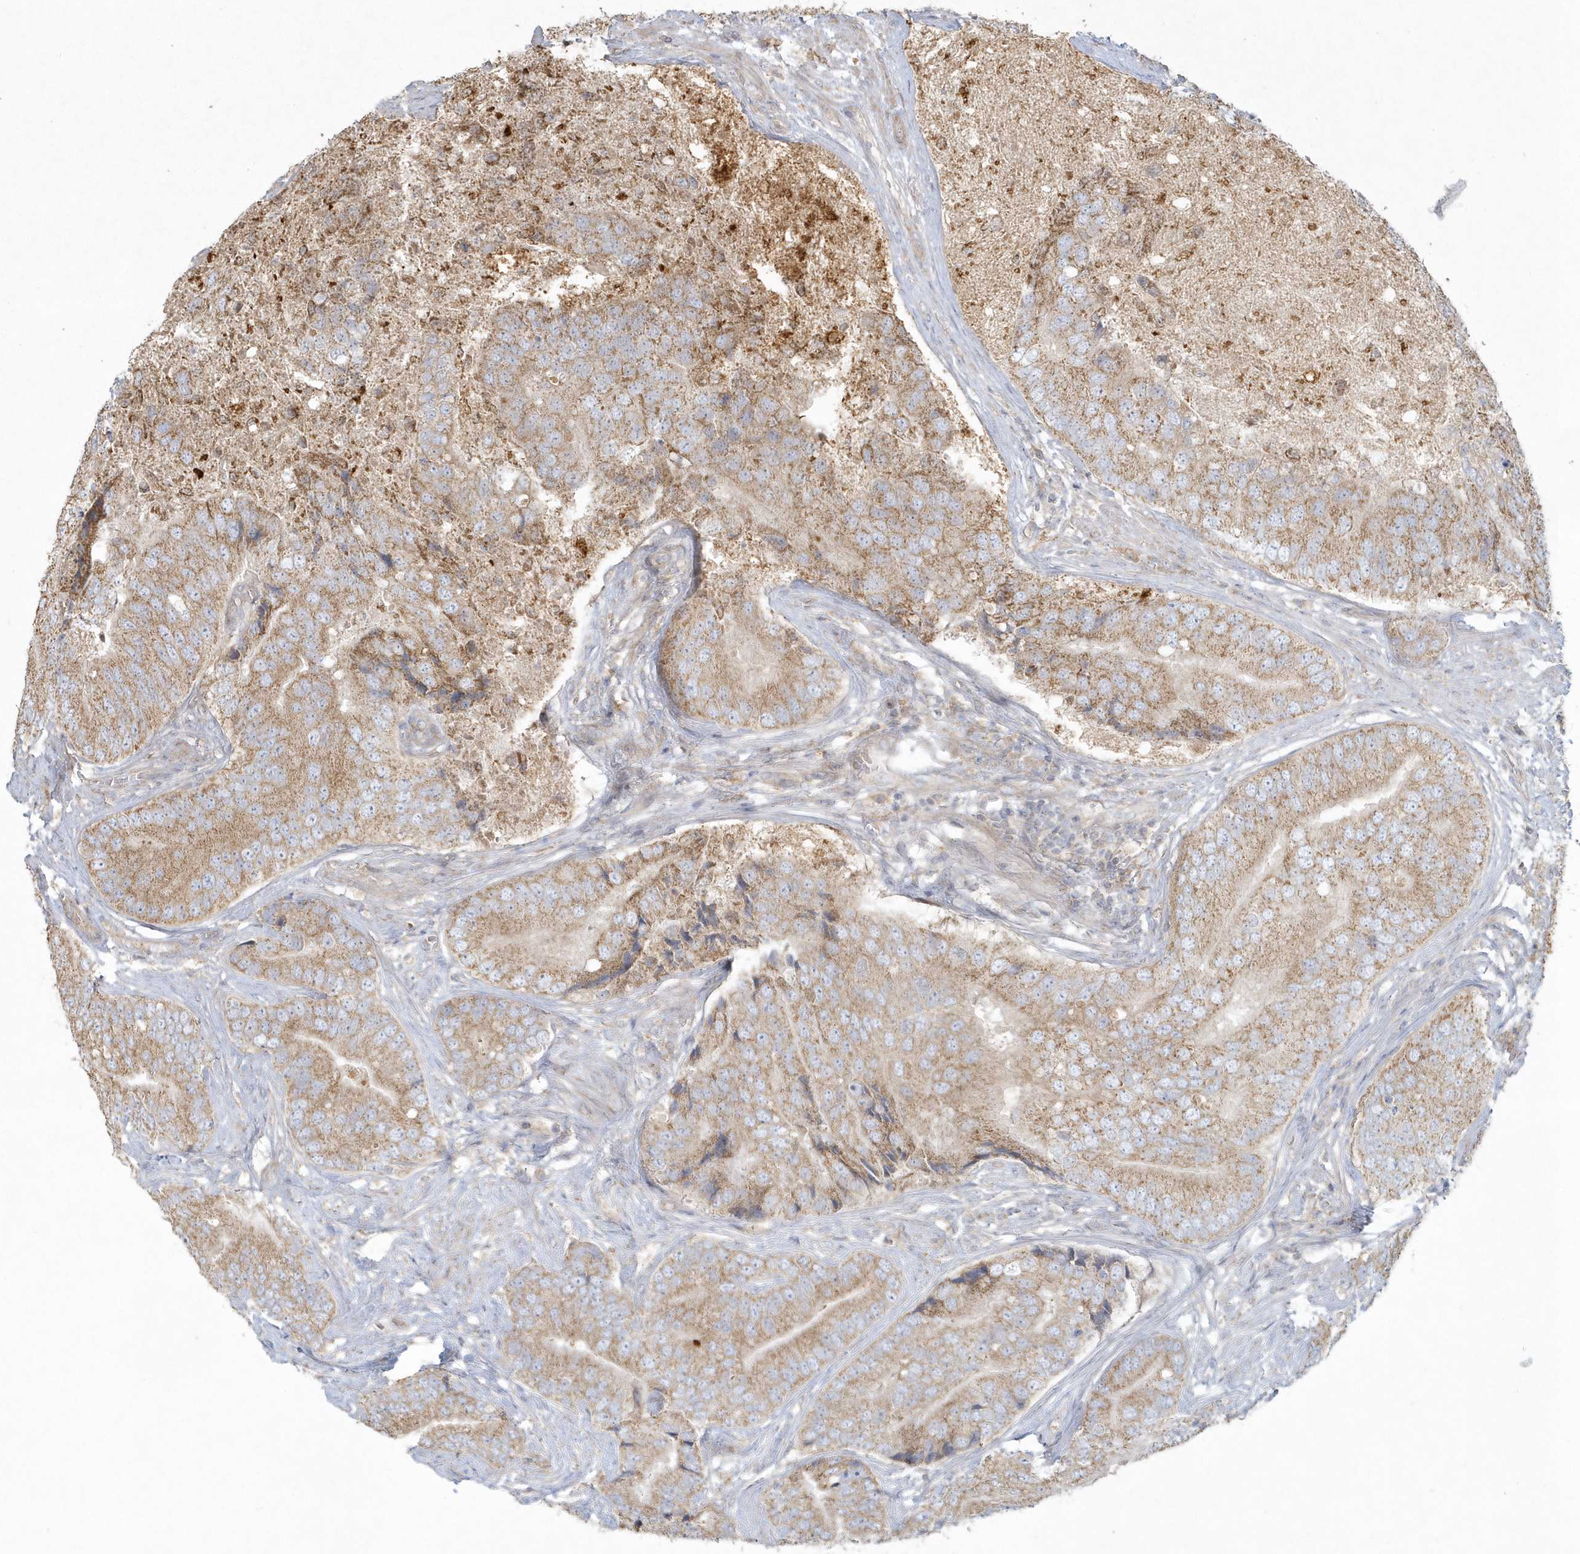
{"staining": {"intensity": "moderate", "quantity": ">75%", "location": "cytoplasmic/membranous"}, "tissue": "prostate cancer", "cell_type": "Tumor cells", "image_type": "cancer", "snomed": [{"axis": "morphology", "description": "Adenocarcinoma, High grade"}, {"axis": "topography", "description": "Prostate"}], "caption": "A histopathology image of human prostate cancer (adenocarcinoma (high-grade)) stained for a protein shows moderate cytoplasmic/membranous brown staining in tumor cells. Using DAB (brown) and hematoxylin (blue) stains, captured at high magnification using brightfield microscopy.", "gene": "BLTP3A", "patient": {"sex": "male", "age": 70}}